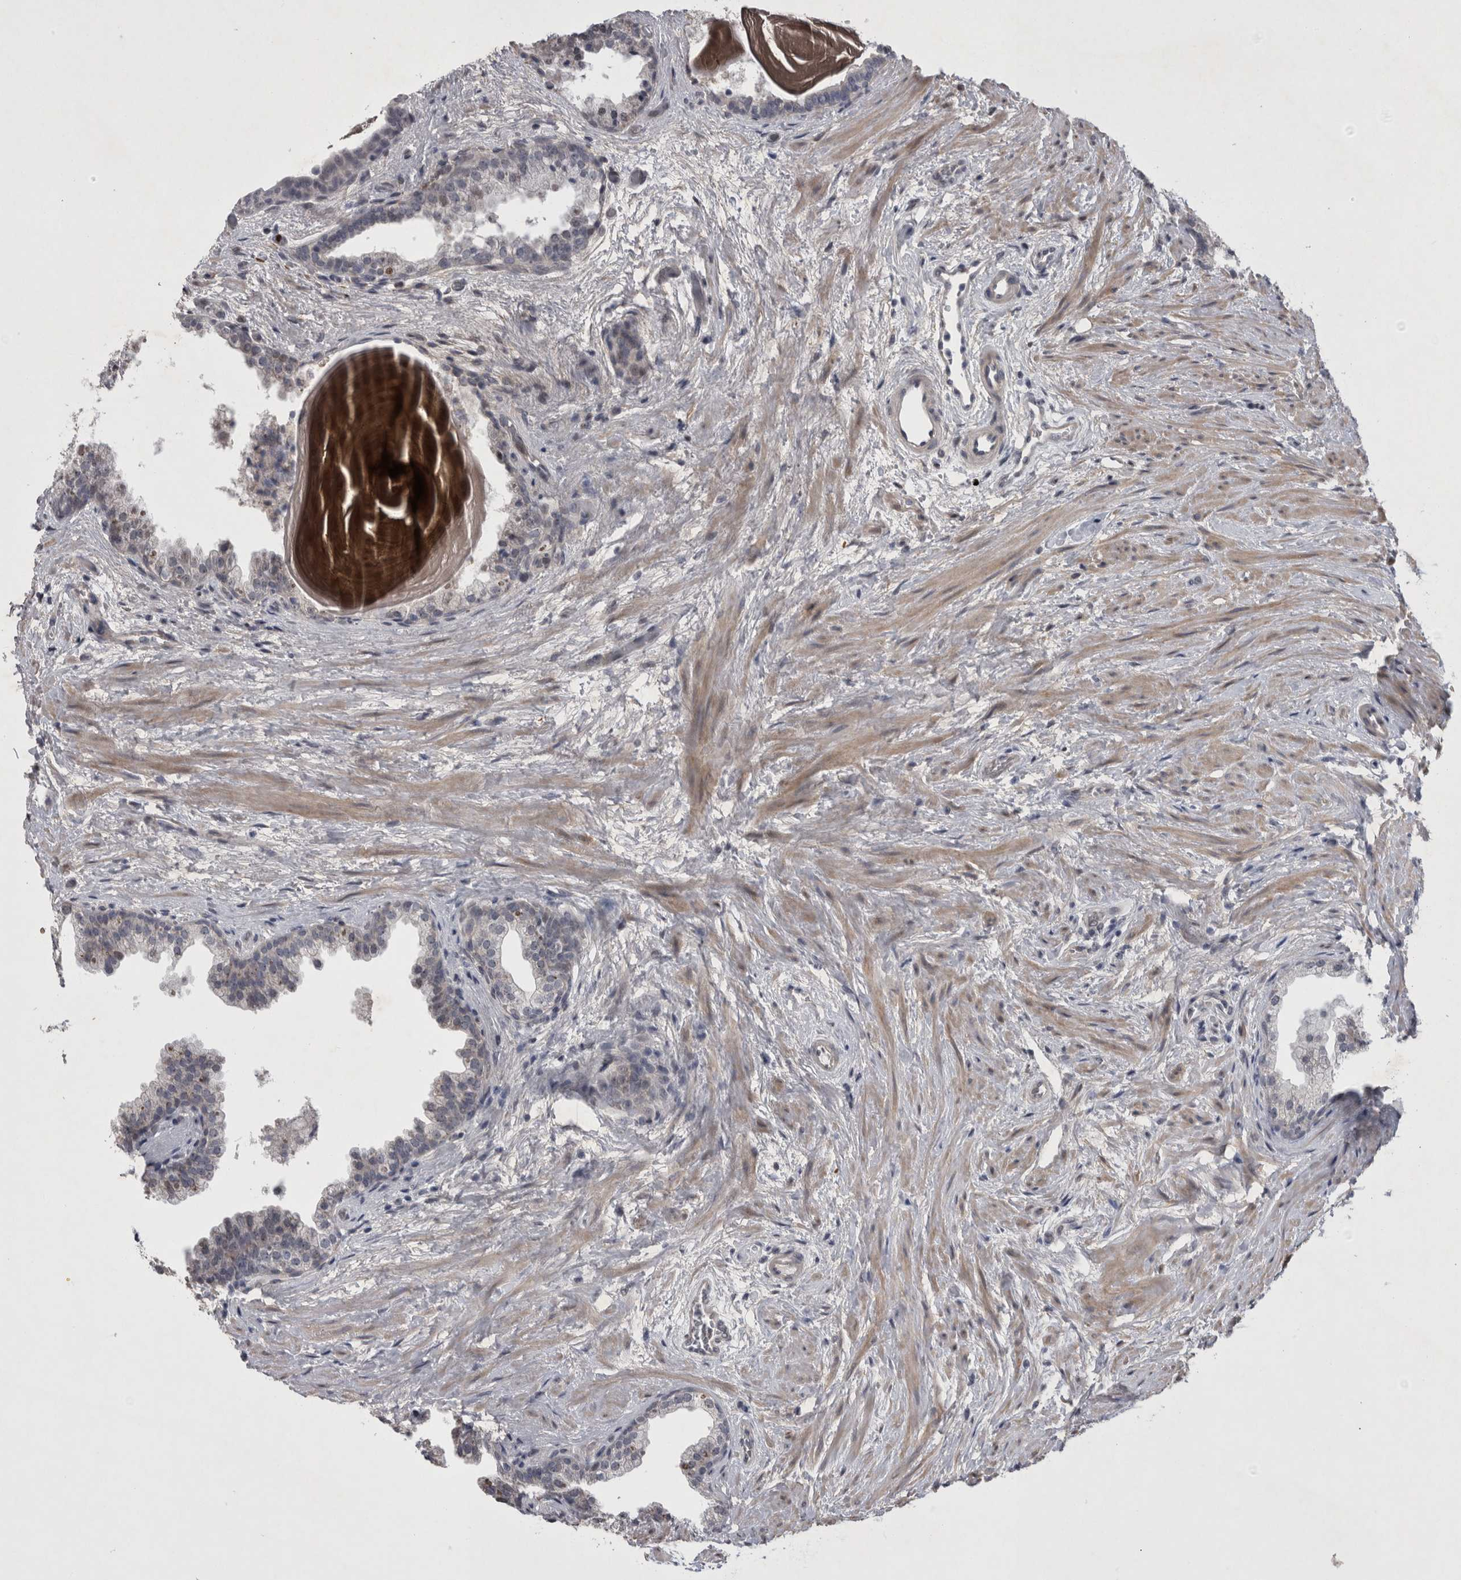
{"staining": {"intensity": "negative", "quantity": "none", "location": "none"}, "tissue": "prostate", "cell_type": "Glandular cells", "image_type": "normal", "snomed": [{"axis": "morphology", "description": "Normal tissue, NOS"}, {"axis": "topography", "description": "Prostate"}], "caption": "Immunohistochemistry micrograph of unremarkable prostate stained for a protein (brown), which exhibits no staining in glandular cells. The staining was performed using DAB (3,3'-diaminobenzidine) to visualize the protein expression in brown, while the nuclei were stained in blue with hematoxylin (Magnification: 20x).", "gene": "IFI44", "patient": {"sex": "male", "age": 48}}